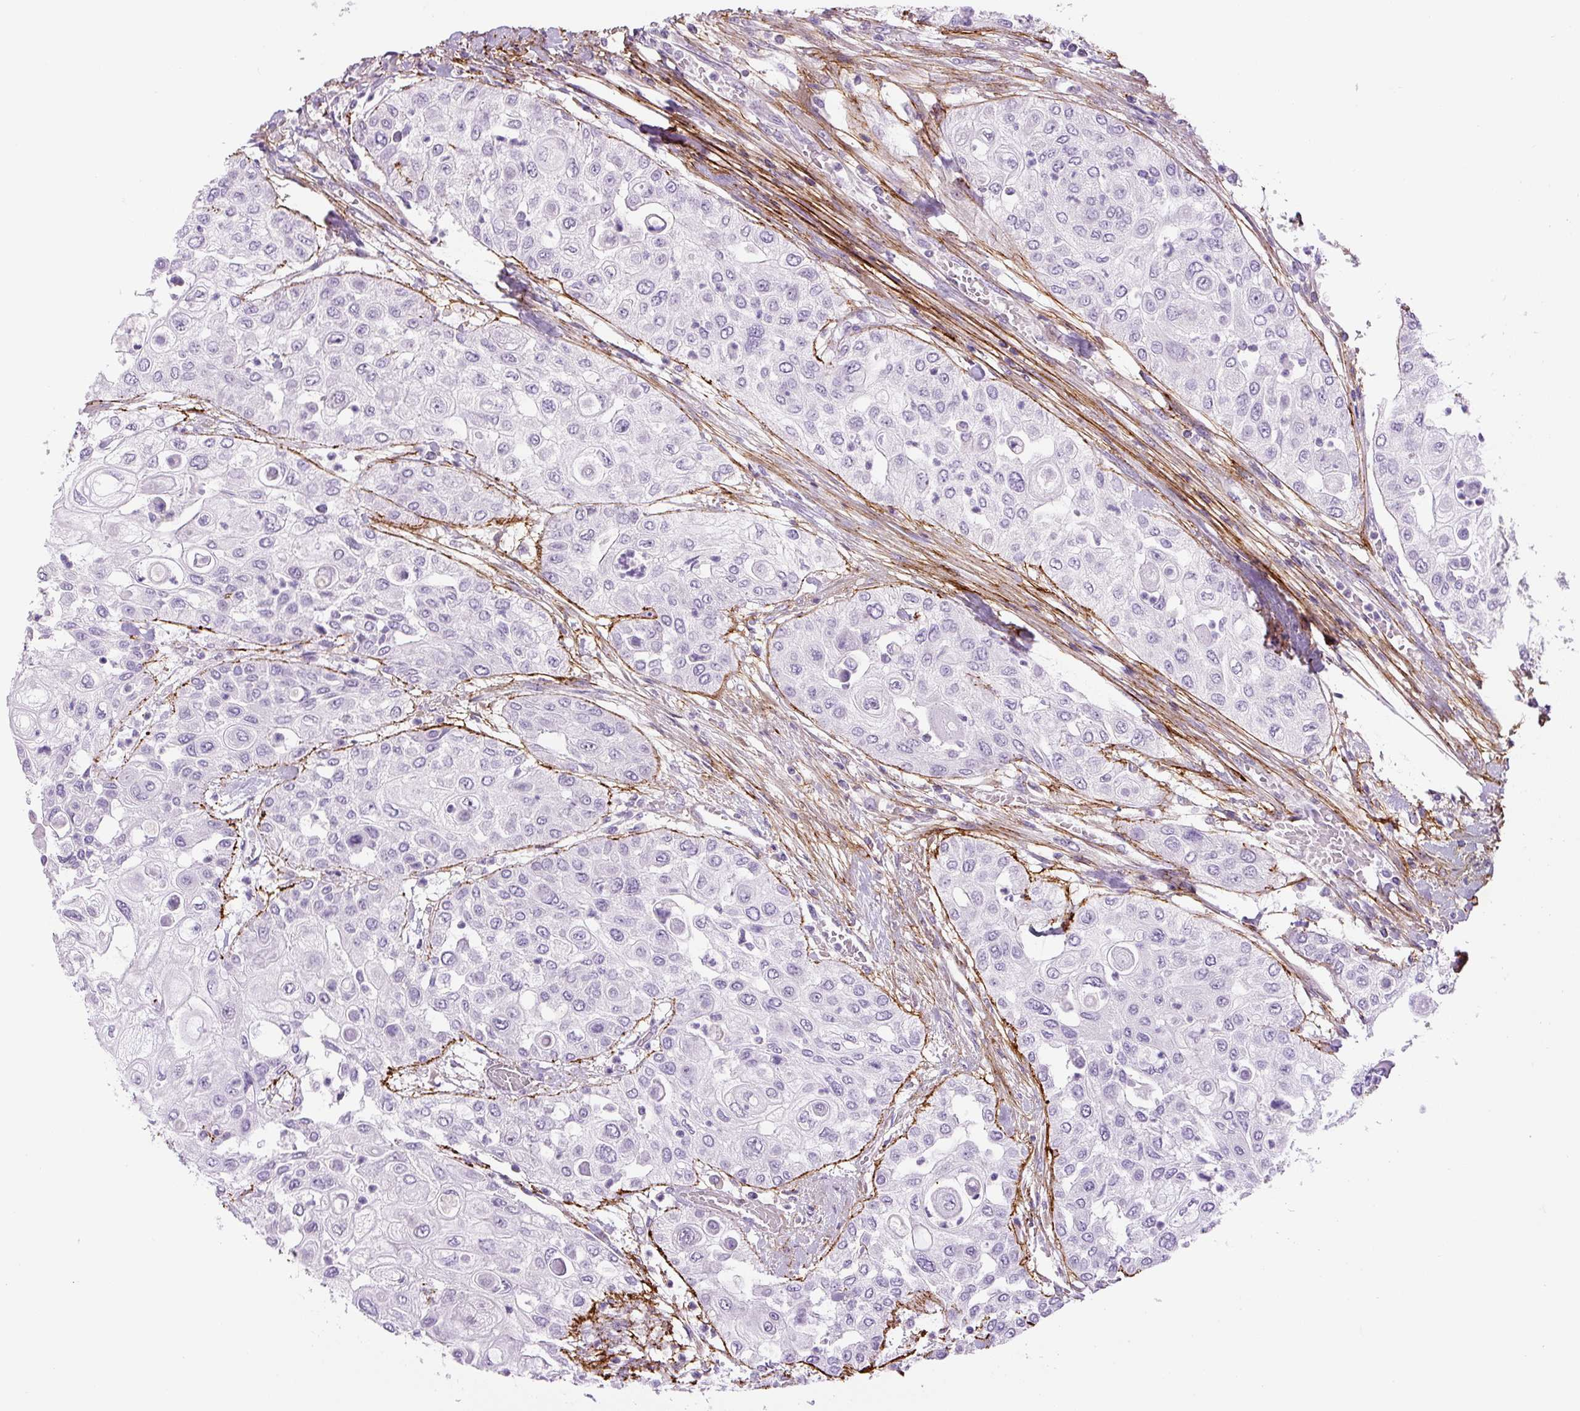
{"staining": {"intensity": "negative", "quantity": "none", "location": "none"}, "tissue": "urothelial cancer", "cell_type": "Tumor cells", "image_type": "cancer", "snomed": [{"axis": "morphology", "description": "Urothelial carcinoma, High grade"}, {"axis": "topography", "description": "Urinary bladder"}], "caption": "This is a photomicrograph of IHC staining of high-grade urothelial carcinoma, which shows no expression in tumor cells.", "gene": "FBN1", "patient": {"sex": "female", "age": 79}}